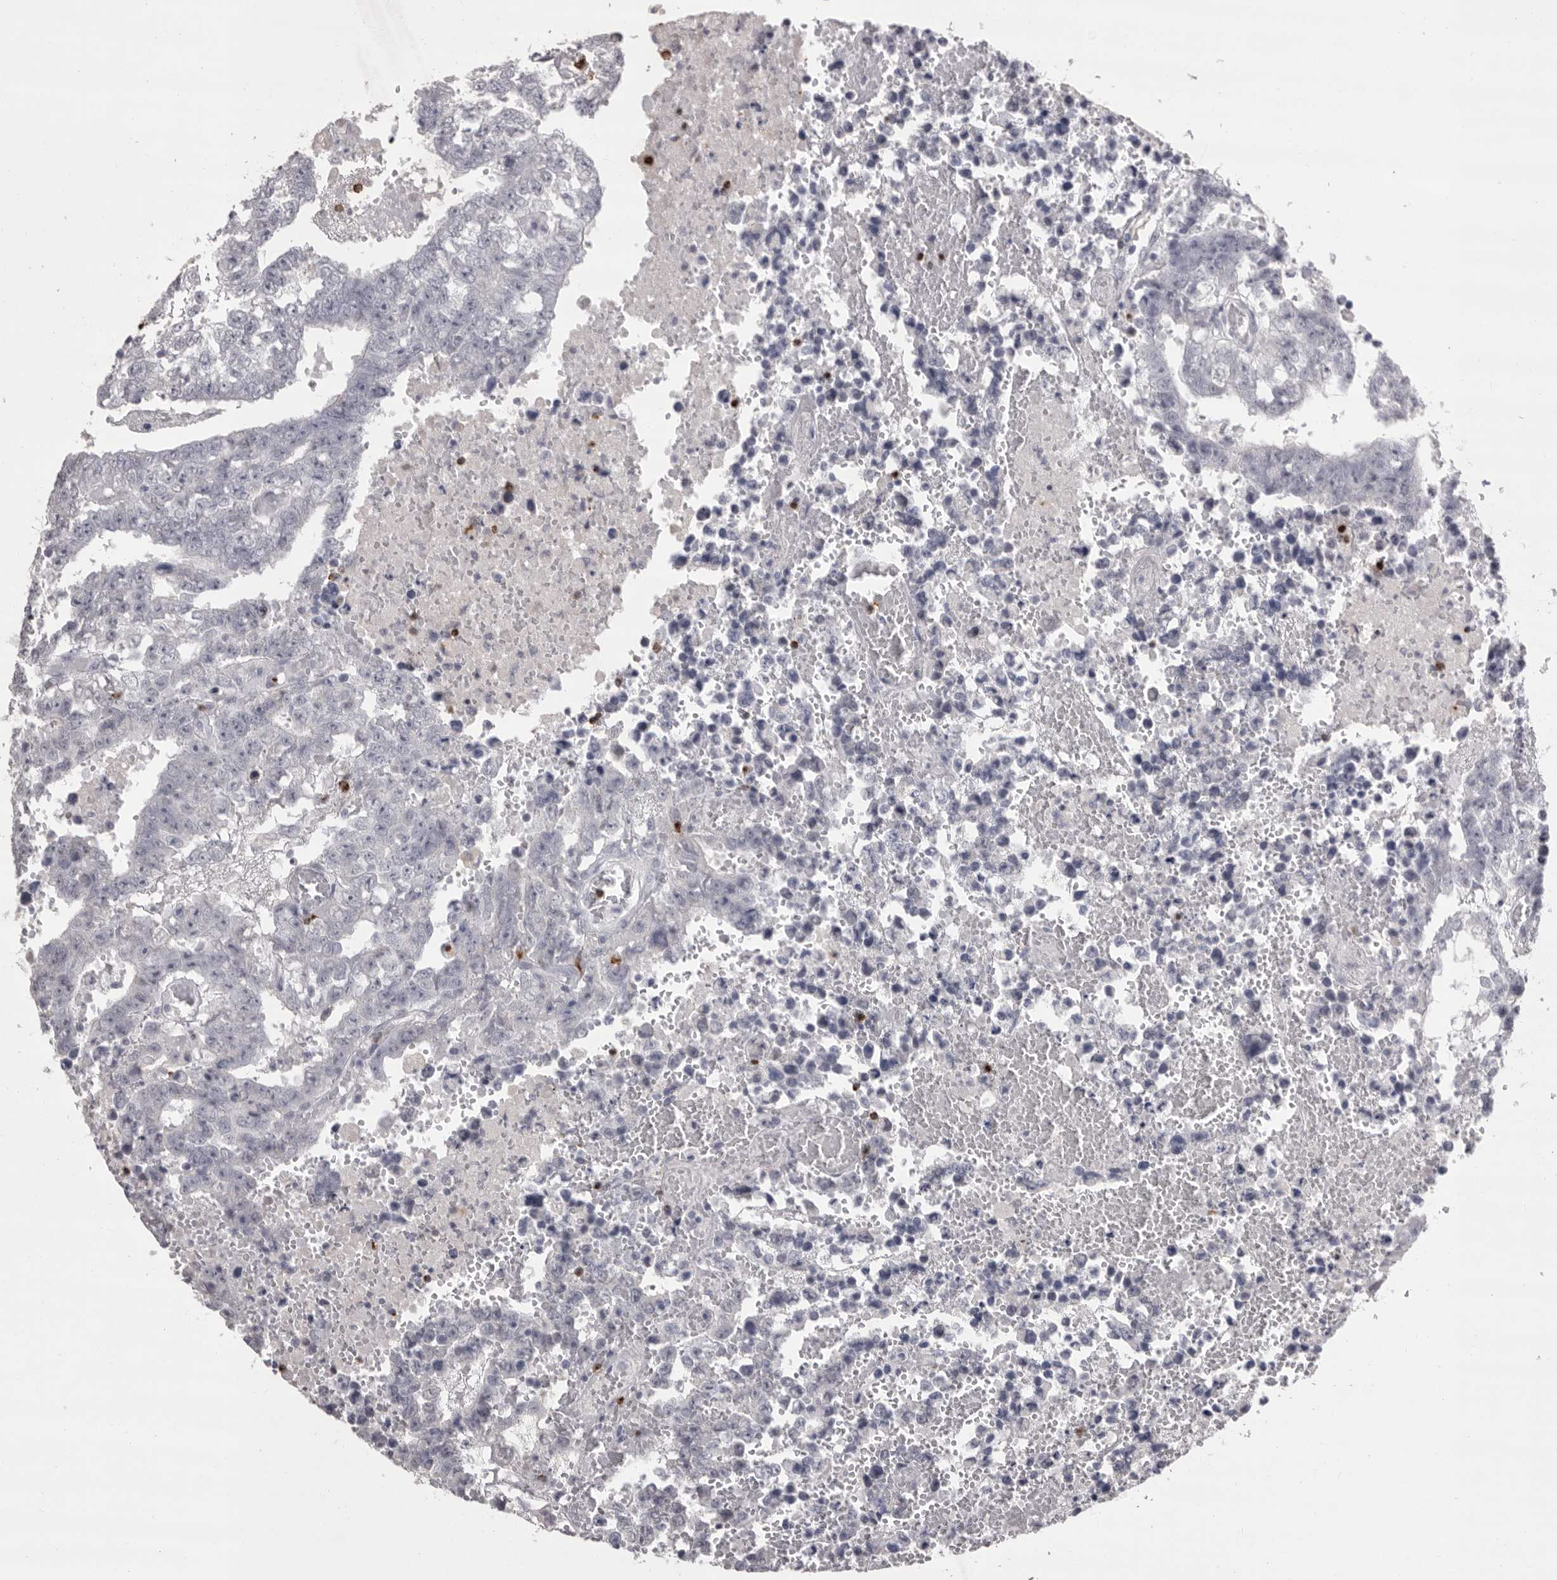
{"staining": {"intensity": "negative", "quantity": "none", "location": "none"}, "tissue": "testis cancer", "cell_type": "Tumor cells", "image_type": "cancer", "snomed": [{"axis": "morphology", "description": "Carcinoma, Embryonal, NOS"}, {"axis": "topography", "description": "Testis"}], "caption": "DAB (3,3'-diaminobenzidine) immunohistochemical staining of embryonal carcinoma (testis) reveals no significant staining in tumor cells.", "gene": "GNLY", "patient": {"sex": "male", "age": 25}}